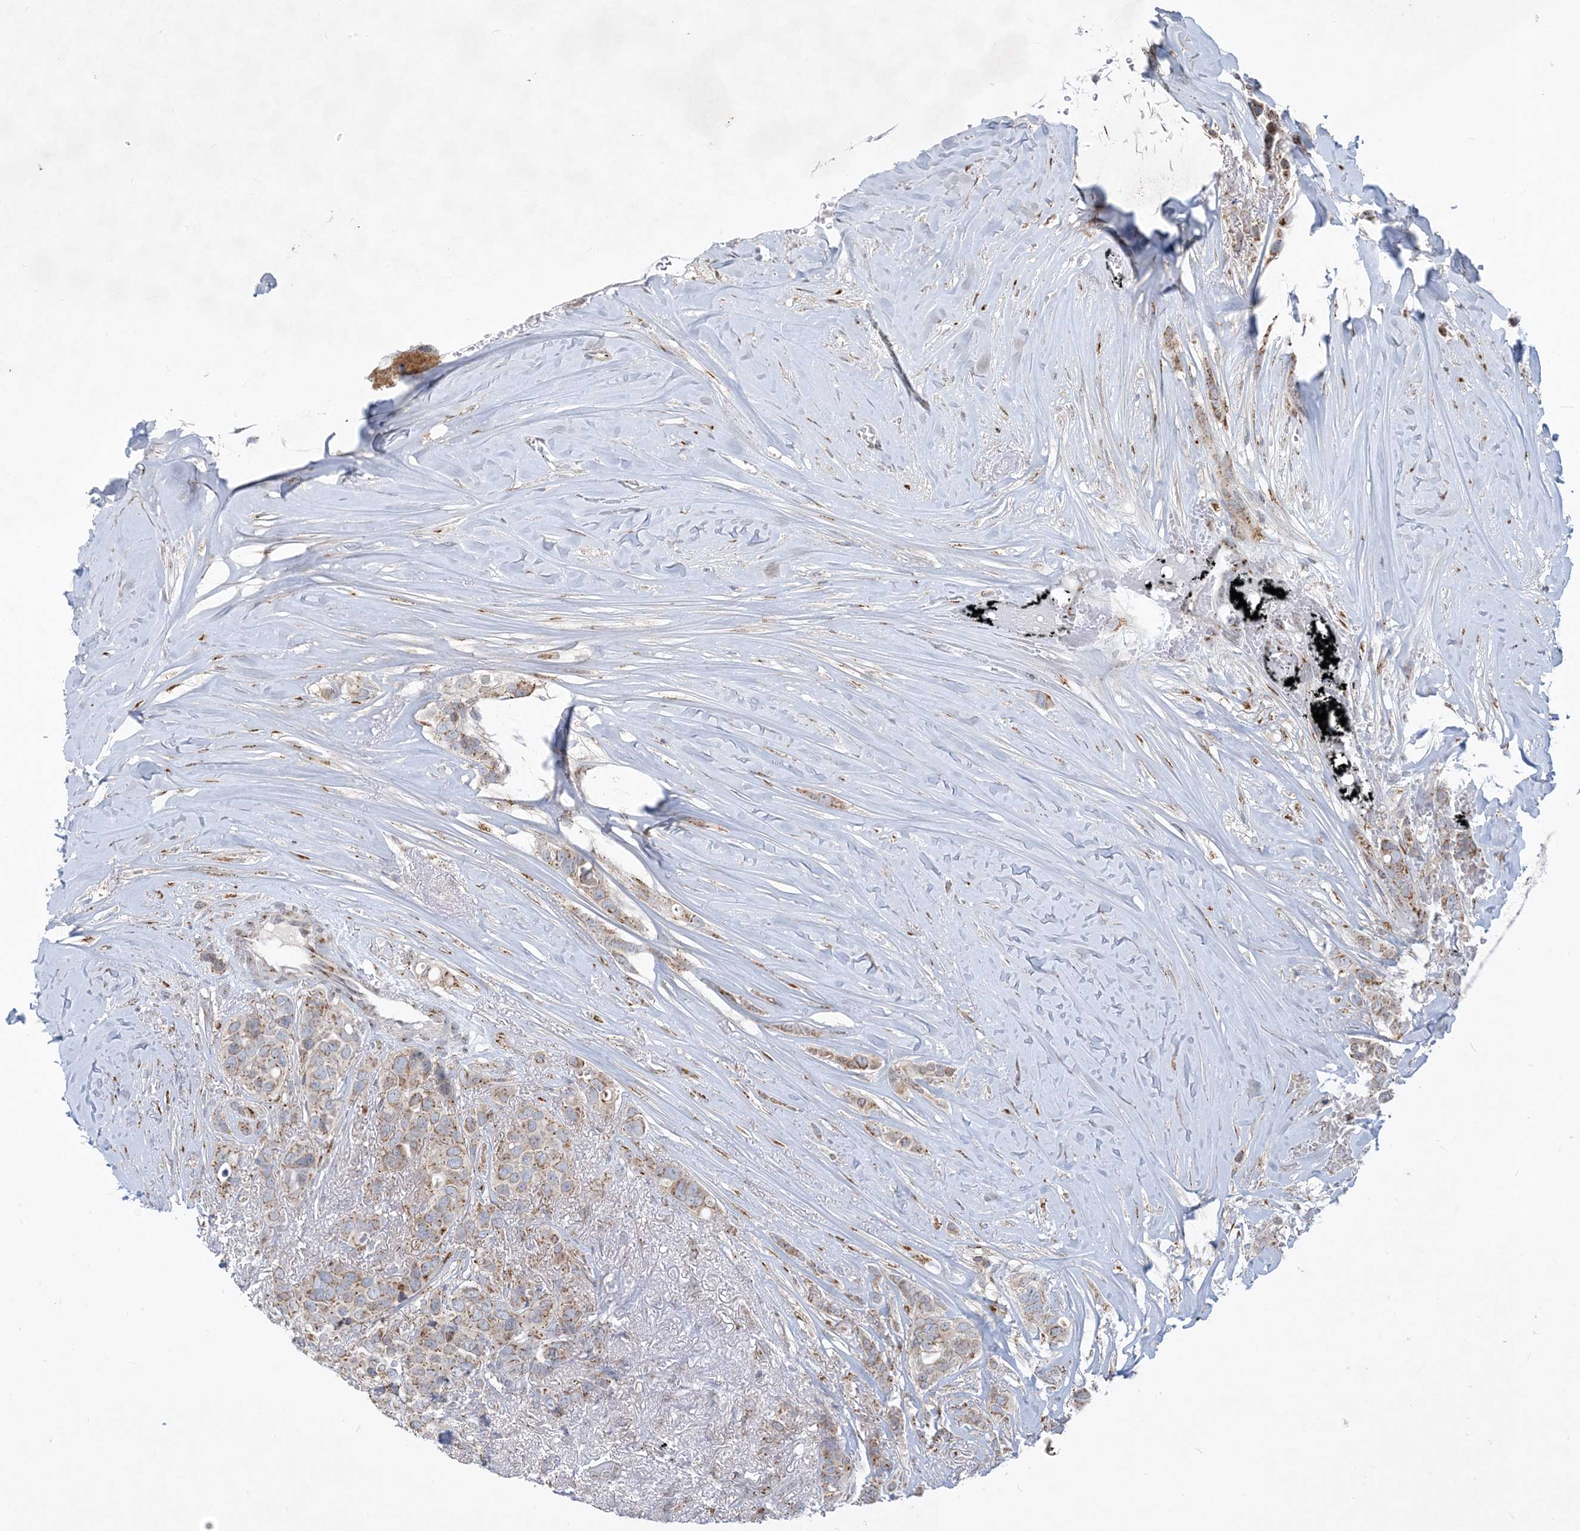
{"staining": {"intensity": "moderate", "quantity": ">75%", "location": "cytoplasmic/membranous"}, "tissue": "breast cancer", "cell_type": "Tumor cells", "image_type": "cancer", "snomed": [{"axis": "morphology", "description": "Lobular carcinoma"}, {"axis": "topography", "description": "Breast"}], "caption": "A medium amount of moderate cytoplasmic/membranous expression is identified in approximately >75% of tumor cells in breast lobular carcinoma tissue.", "gene": "CCDC14", "patient": {"sex": "female", "age": 51}}